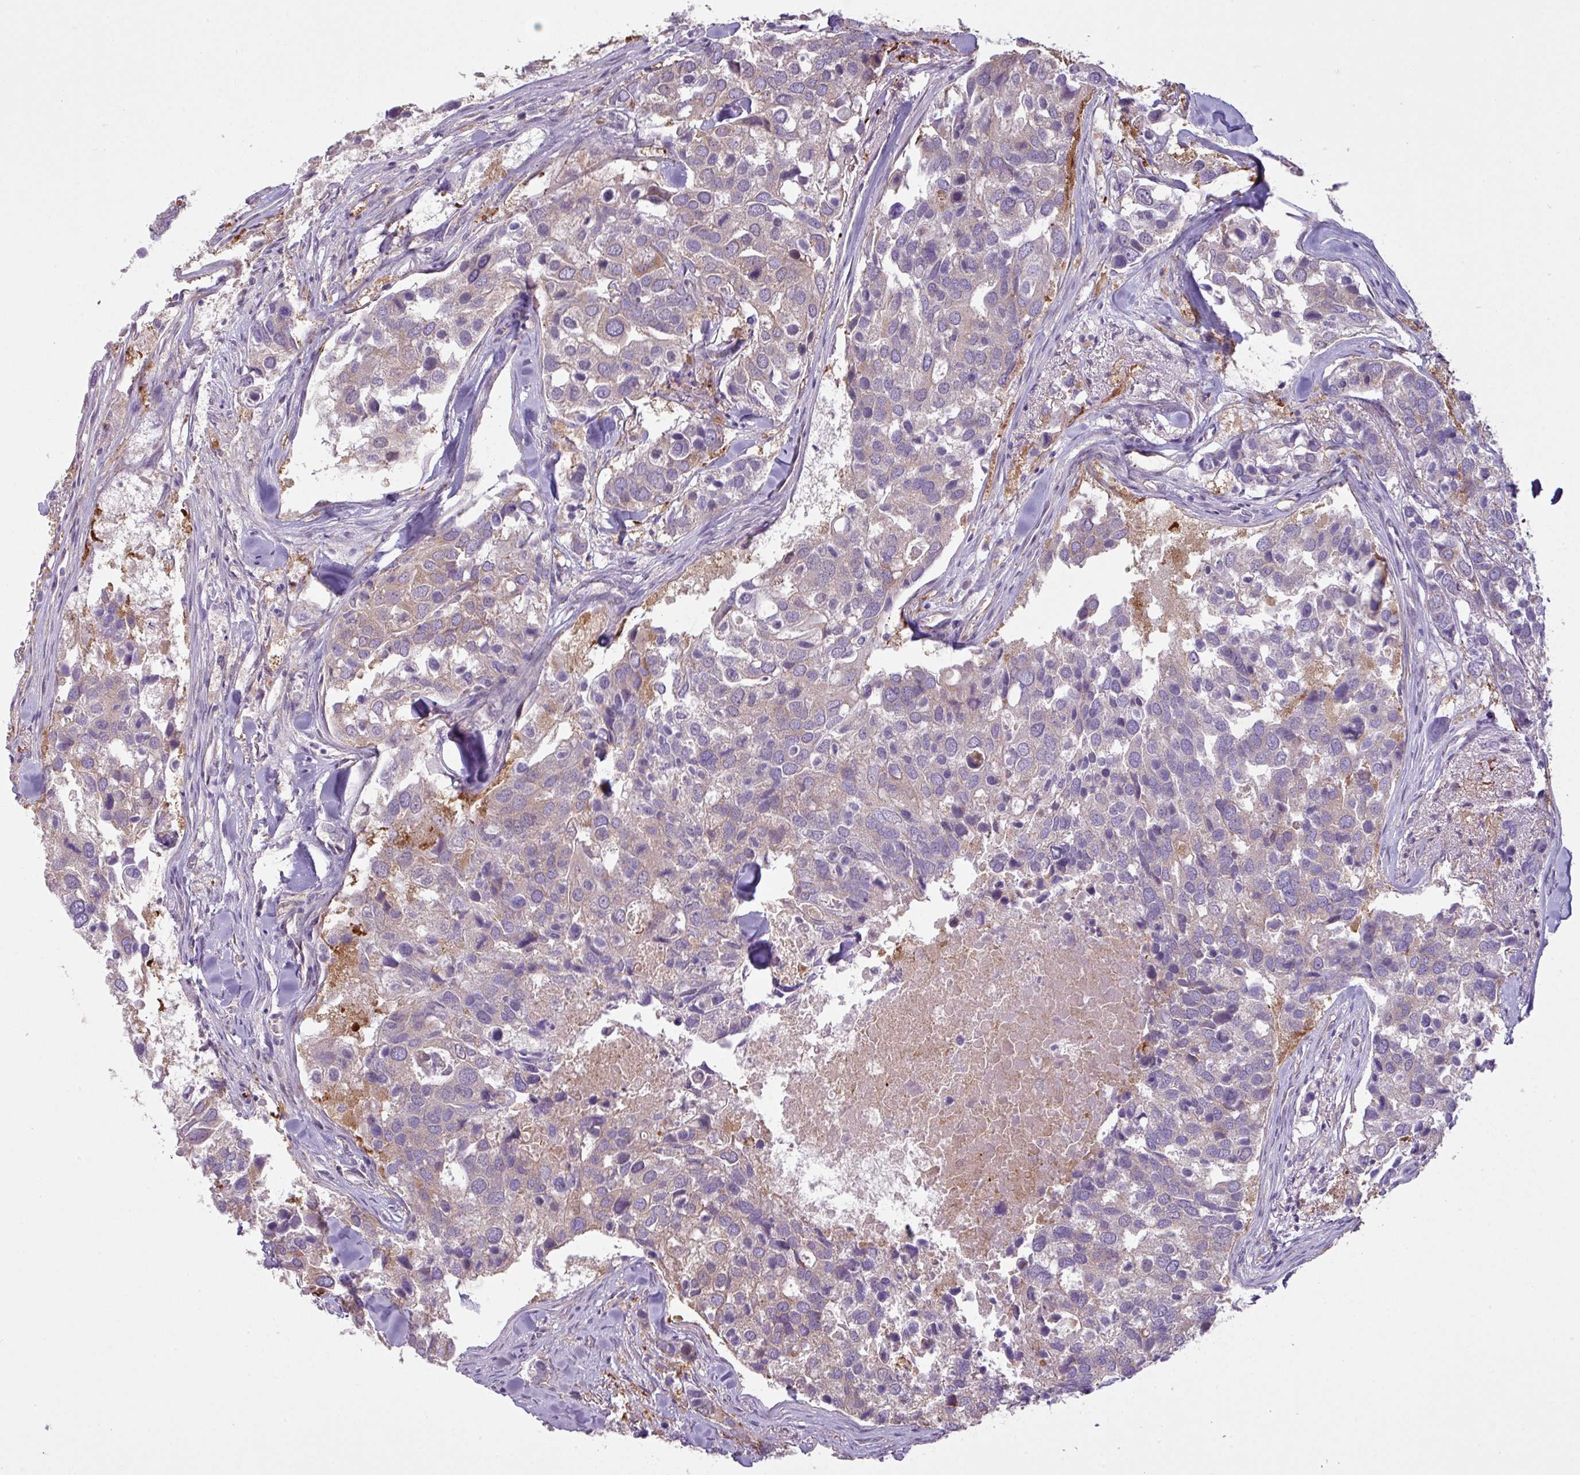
{"staining": {"intensity": "weak", "quantity": "<25%", "location": "cytoplasmic/membranous"}, "tissue": "breast cancer", "cell_type": "Tumor cells", "image_type": "cancer", "snomed": [{"axis": "morphology", "description": "Duct carcinoma"}, {"axis": "topography", "description": "Breast"}], "caption": "DAB (3,3'-diaminobenzidine) immunohistochemical staining of human breast cancer (invasive ductal carcinoma) displays no significant expression in tumor cells. Brightfield microscopy of immunohistochemistry (IHC) stained with DAB (brown) and hematoxylin (blue), captured at high magnification.", "gene": "CAMK2B", "patient": {"sex": "female", "age": 83}}